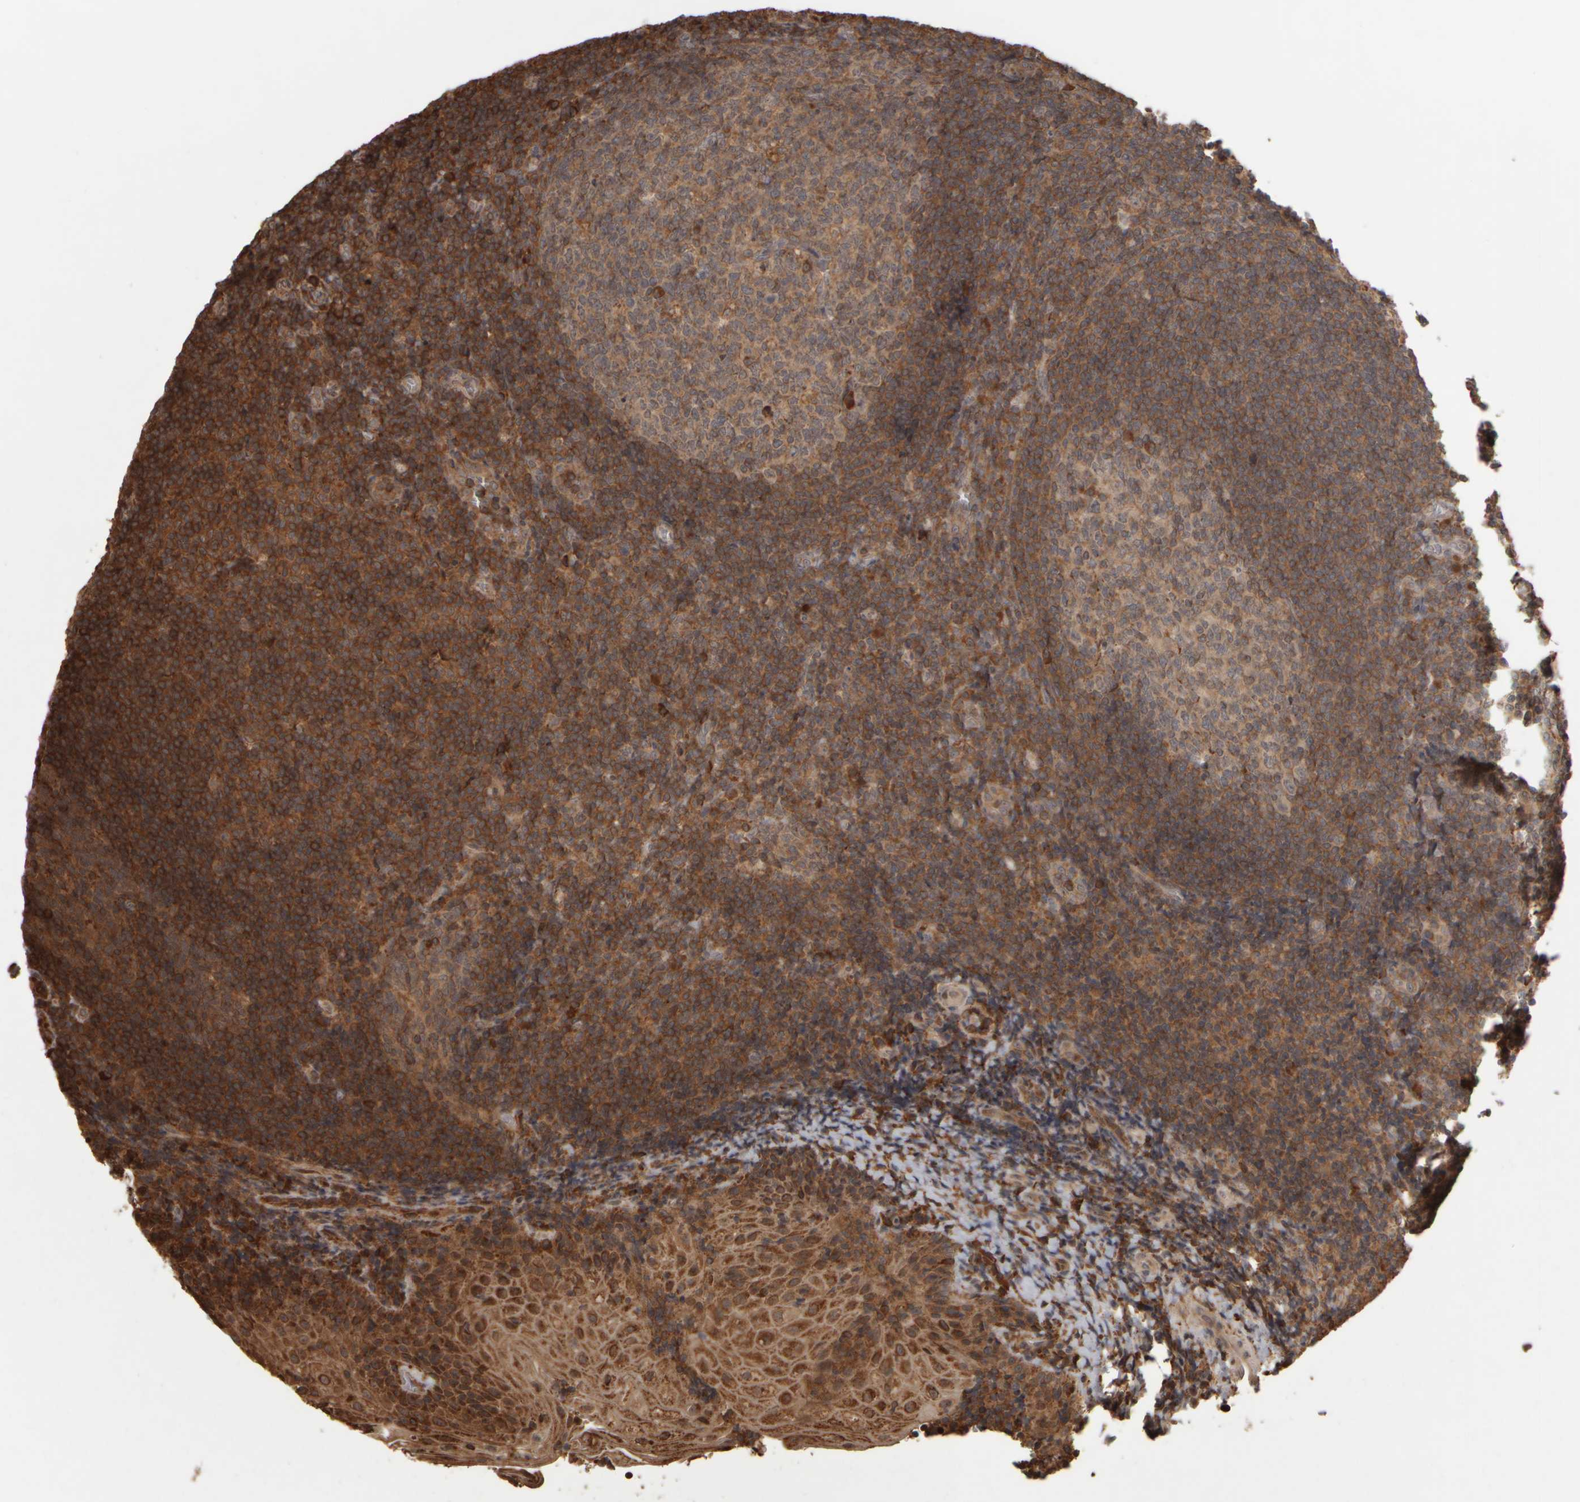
{"staining": {"intensity": "weak", "quantity": ">75%", "location": "cytoplasmic/membranous"}, "tissue": "tonsil", "cell_type": "Germinal center cells", "image_type": "normal", "snomed": [{"axis": "morphology", "description": "Normal tissue, NOS"}, {"axis": "topography", "description": "Tonsil"}], "caption": "Immunohistochemistry (DAB (3,3'-diaminobenzidine)) staining of unremarkable tonsil exhibits weak cytoplasmic/membranous protein staining in about >75% of germinal center cells. (IHC, brightfield microscopy, high magnification).", "gene": "AGBL3", "patient": {"sex": "male", "age": 37}}